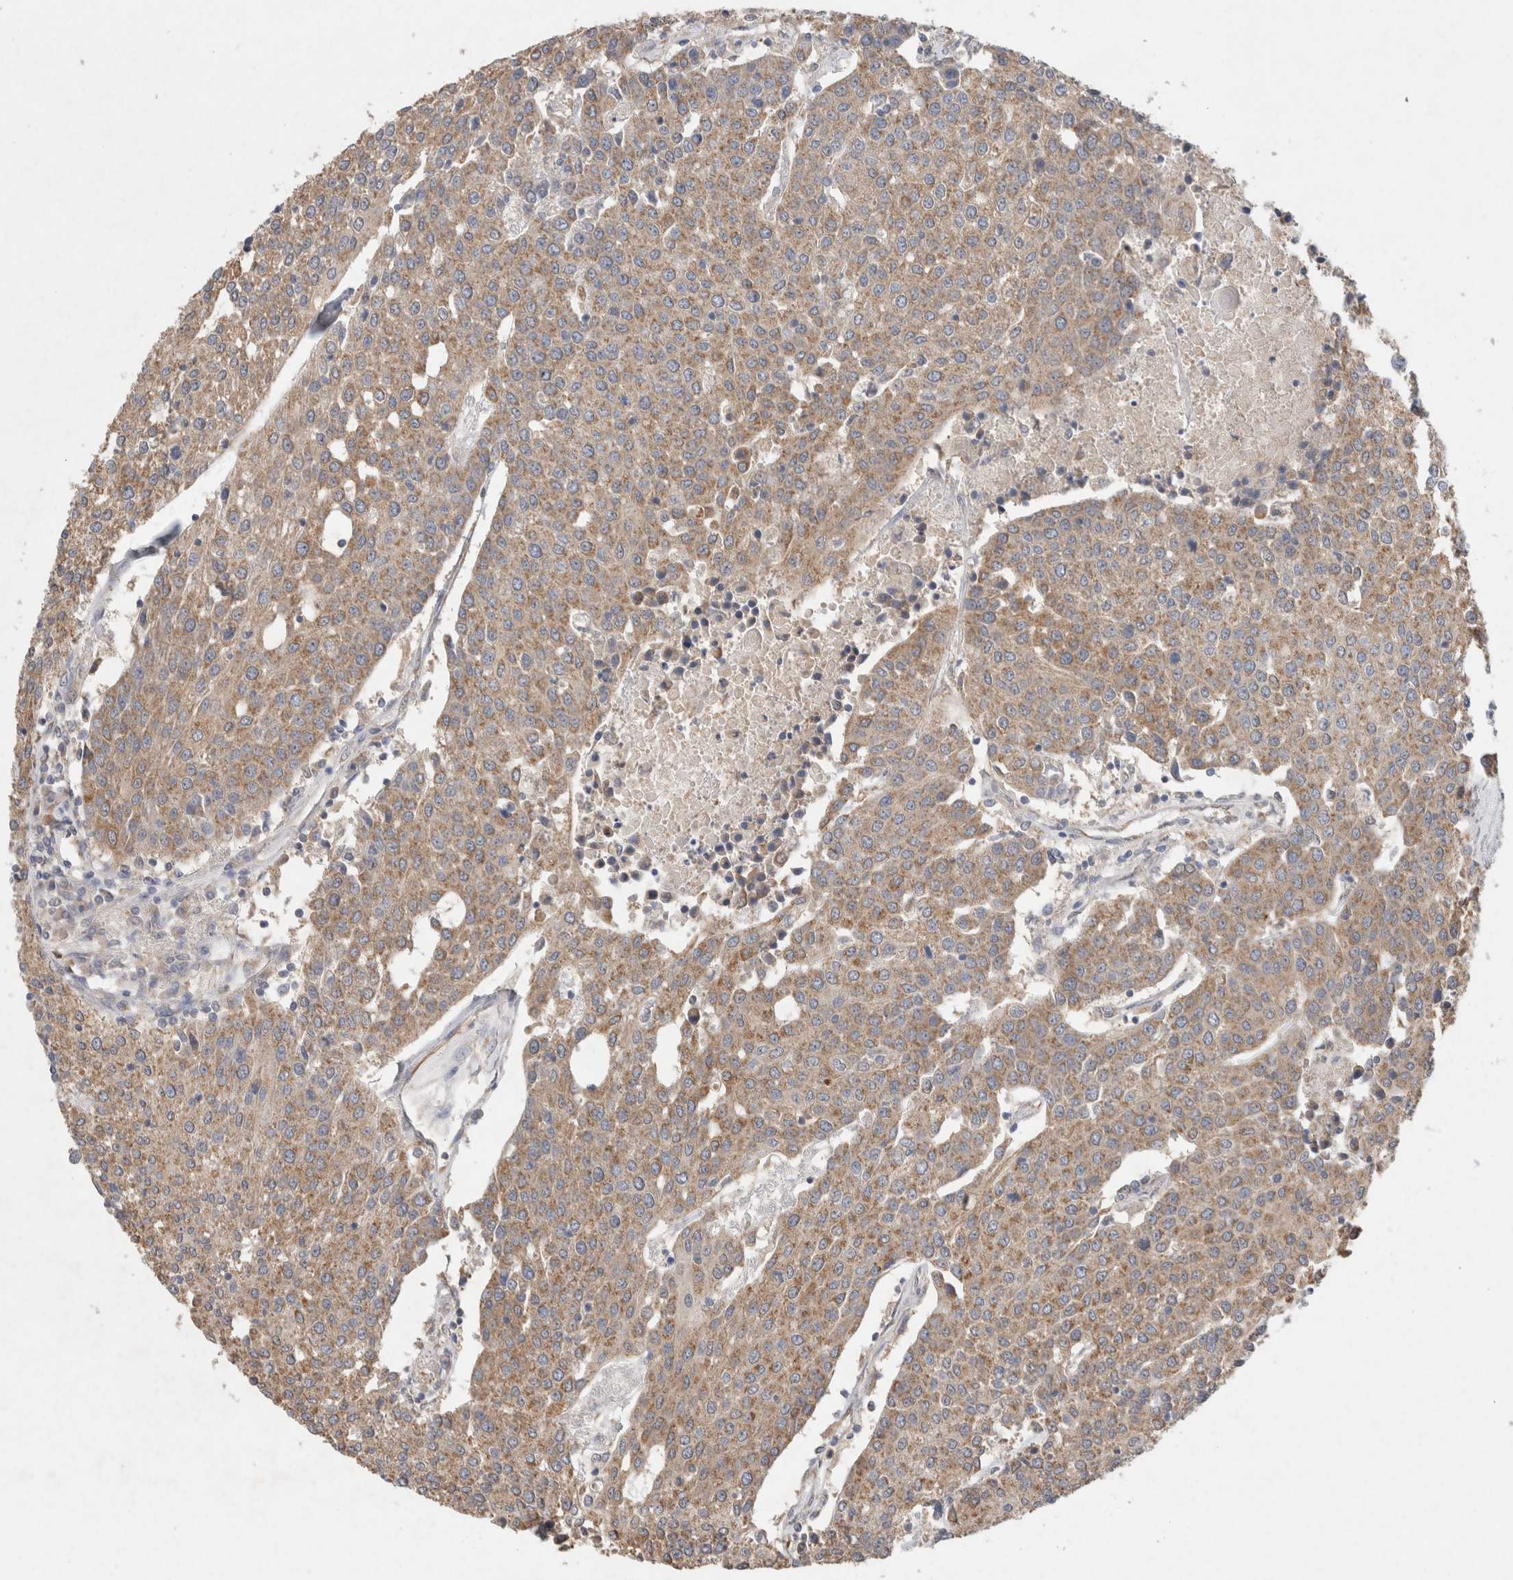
{"staining": {"intensity": "moderate", "quantity": ">75%", "location": "cytoplasmic/membranous"}, "tissue": "urothelial cancer", "cell_type": "Tumor cells", "image_type": "cancer", "snomed": [{"axis": "morphology", "description": "Urothelial carcinoma, High grade"}, {"axis": "topography", "description": "Urinary bladder"}], "caption": "Approximately >75% of tumor cells in human high-grade urothelial carcinoma show moderate cytoplasmic/membranous protein staining as visualized by brown immunohistochemical staining.", "gene": "RAB14", "patient": {"sex": "female", "age": 85}}